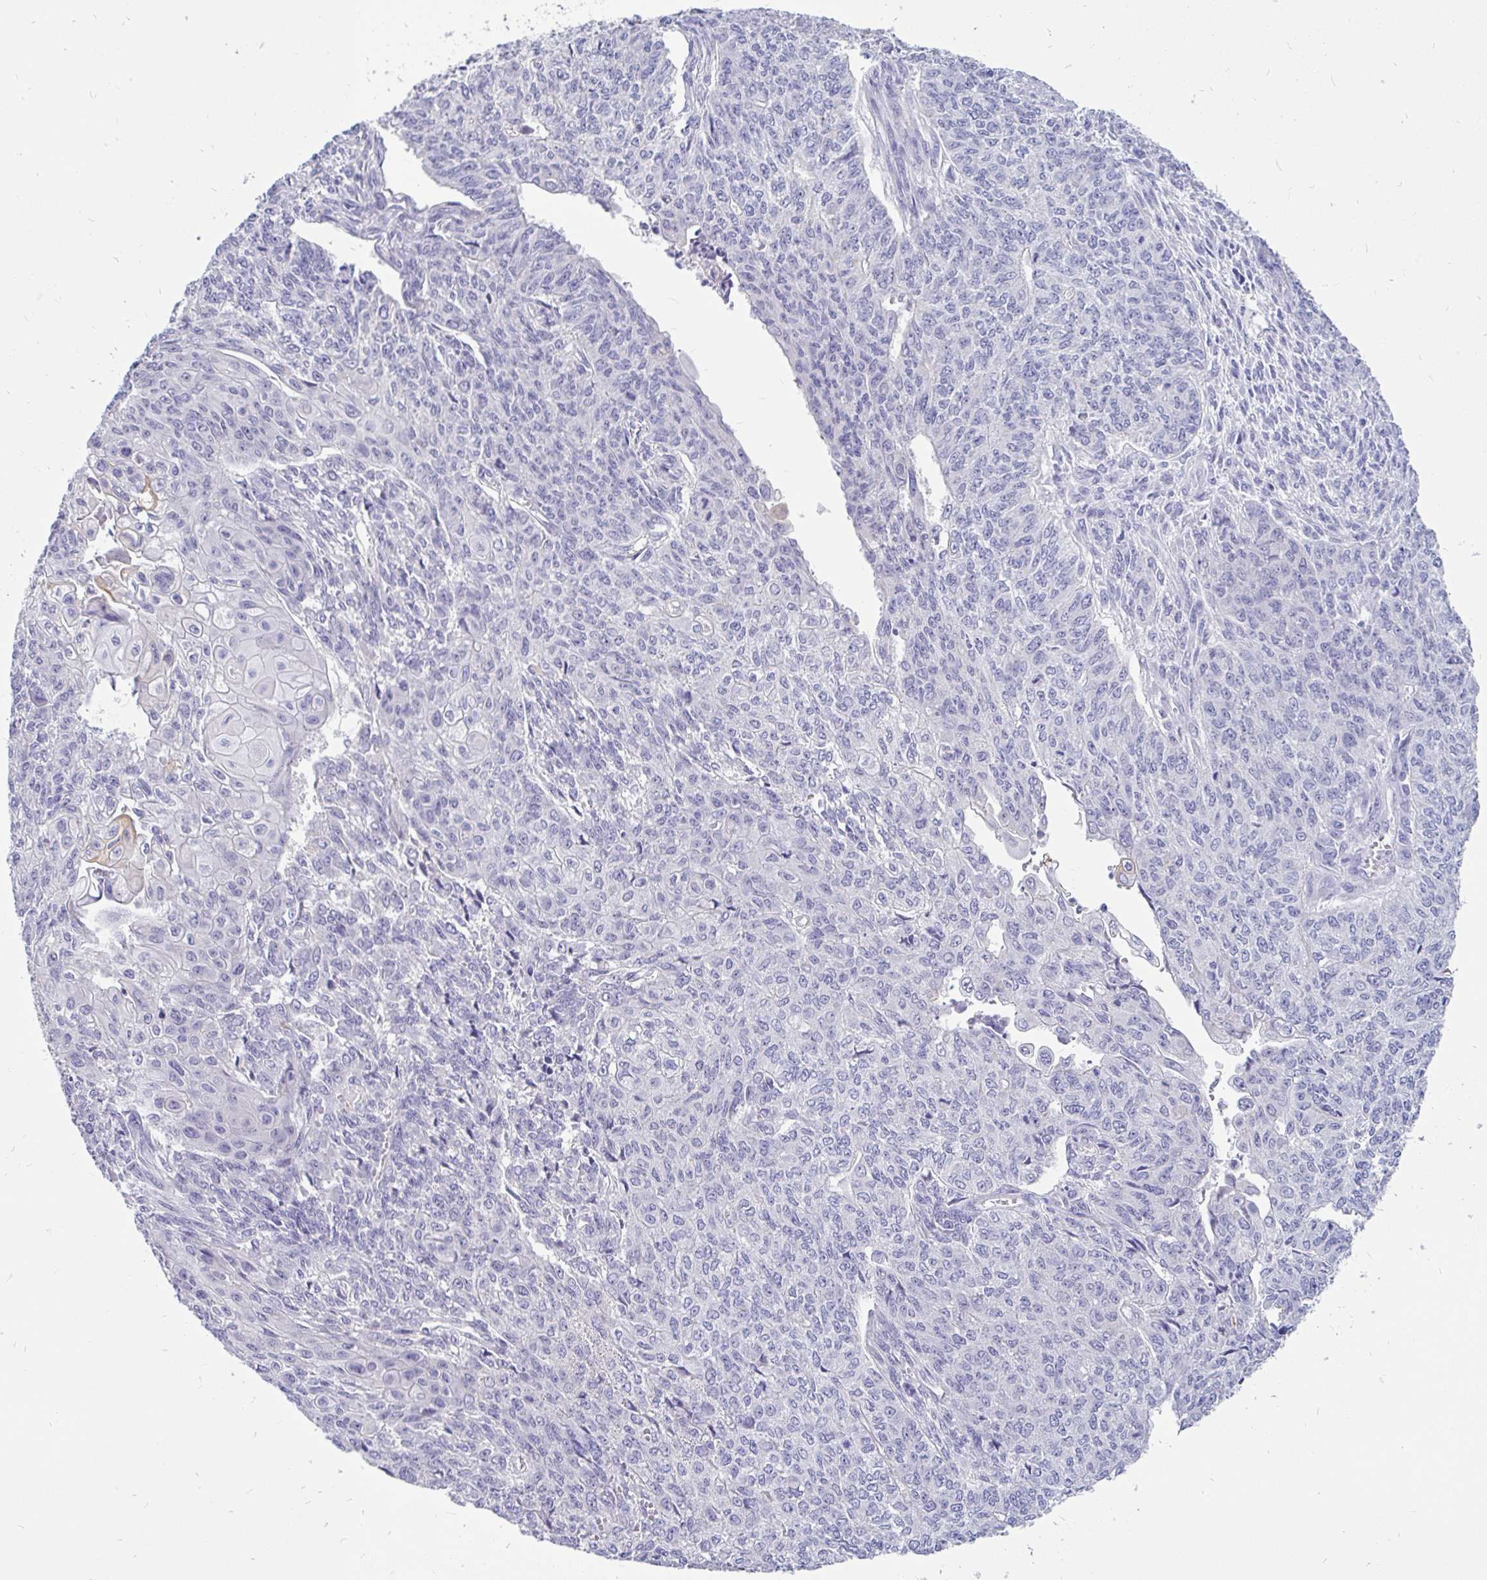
{"staining": {"intensity": "moderate", "quantity": "<25%", "location": "cytoplasmic/membranous"}, "tissue": "endometrial cancer", "cell_type": "Tumor cells", "image_type": "cancer", "snomed": [{"axis": "morphology", "description": "Adenocarcinoma, NOS"}, {"axis": "topography", "description": "Endometrium"}], "caption": "Adenocarcinoma (endometrial) stained for a protein shows moderate cytoplasmic/membranous positivity in tumor cells.", "gene": "INTS5", "patient": {"sex": "female", "age": 32}}